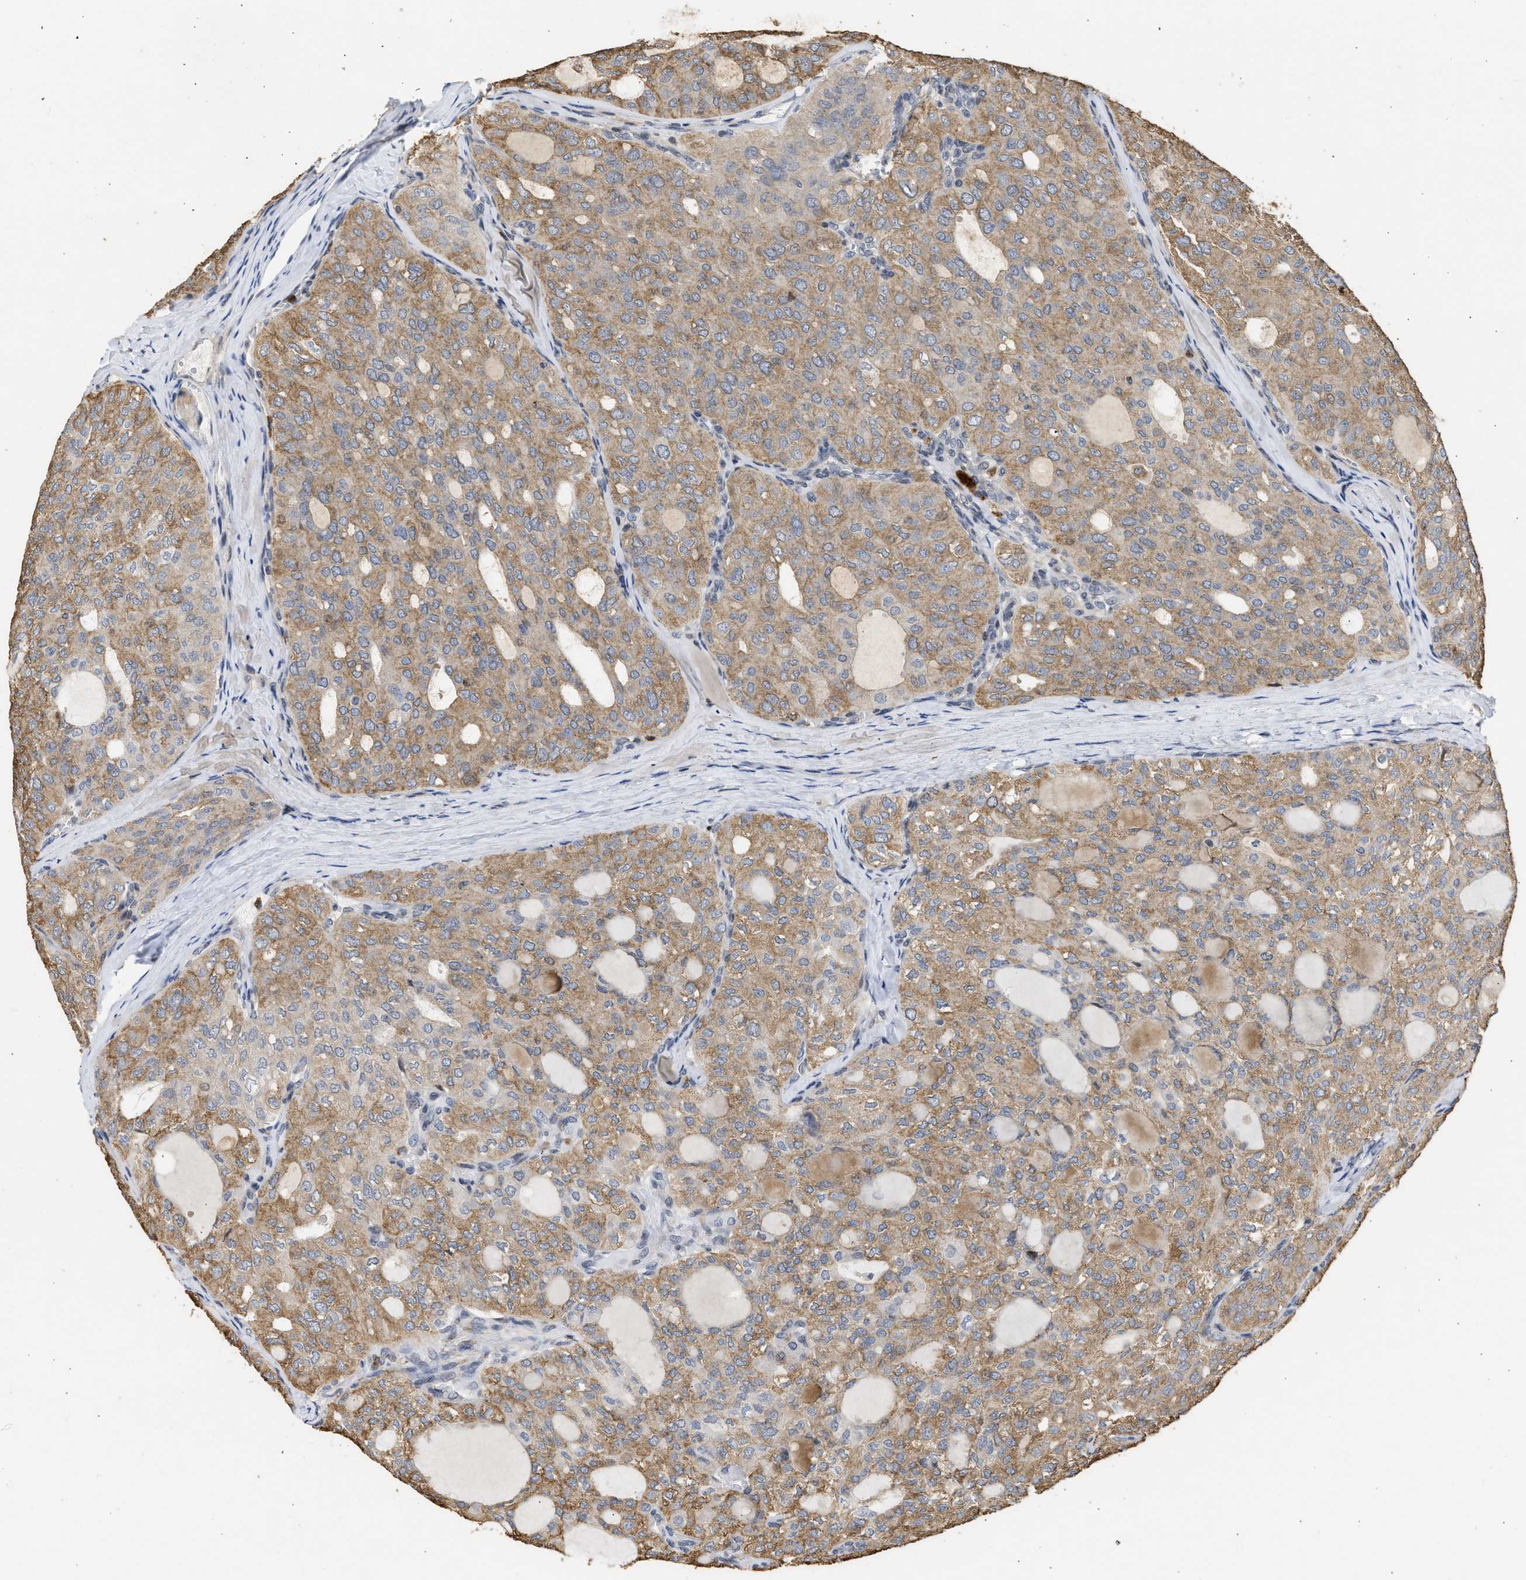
{"staining": {"intensity": "moderate", "quantity": ">75%", "location": "cytoplasmic/membranous"}, "tissue": "thyroid cancer", "cell_type": "Tumor cells", "image_type": "cancer", "snomed": [{"axis": "morphology", "description": "Follicular adenoma carcinoma, NOS"}, {"axis": "topography", "description": "Thyroid gland"}], "caption": "The immunohistochemical stain shows moderate cytoplasmic/membranous positivity in tumor cells of thyroid follicular adenoma carcinoma tissue.", "gene": "ENSG00000142539", "patient": {"sex": "male", "age": 75}}